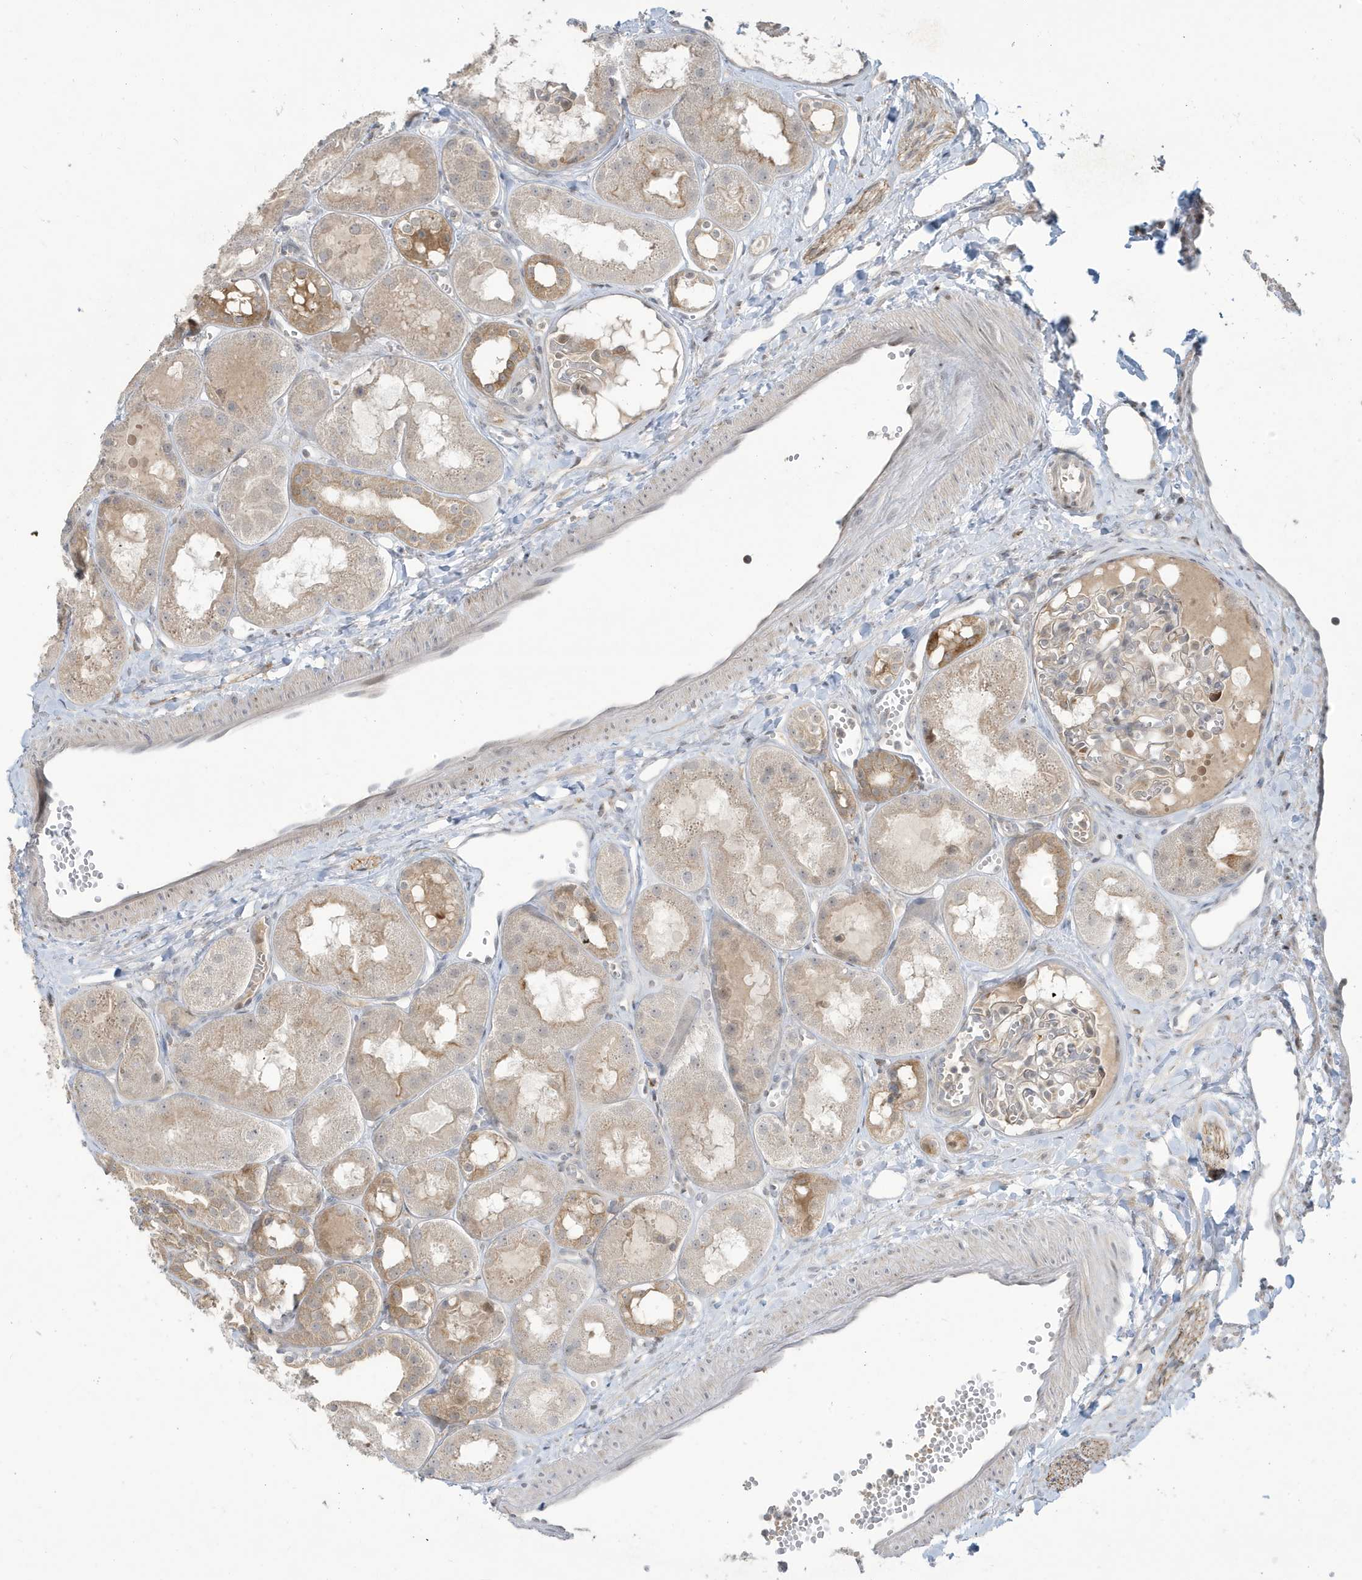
{"staining": {"intensity": "weak", "quantity": "<25%", "location": "cytoplasmic/membranous"}, "tissue": "kidney", "cell_type": "Cells in glomeruli", "image_type": "normal", "snomed": [{"axis": "morphology", "description": "Normal tissue, NOS"}, {"axis": "topography", "description": "Kidney"}], "caption": "This micrograph is of unremarkable kidney stained with IHC to label a protein in brown with the nuclei are counter-stained blue. There is no expression in cells in glomeruli. (Stains: DAB (3,3'-diaminobenzidine) immunohistochemistry with hematoxylin counter stain, Microscopy: brightfield microscopy at high magnification).", "gene": "PRRT3", "patient": {"sex": "male", "age": 16}}